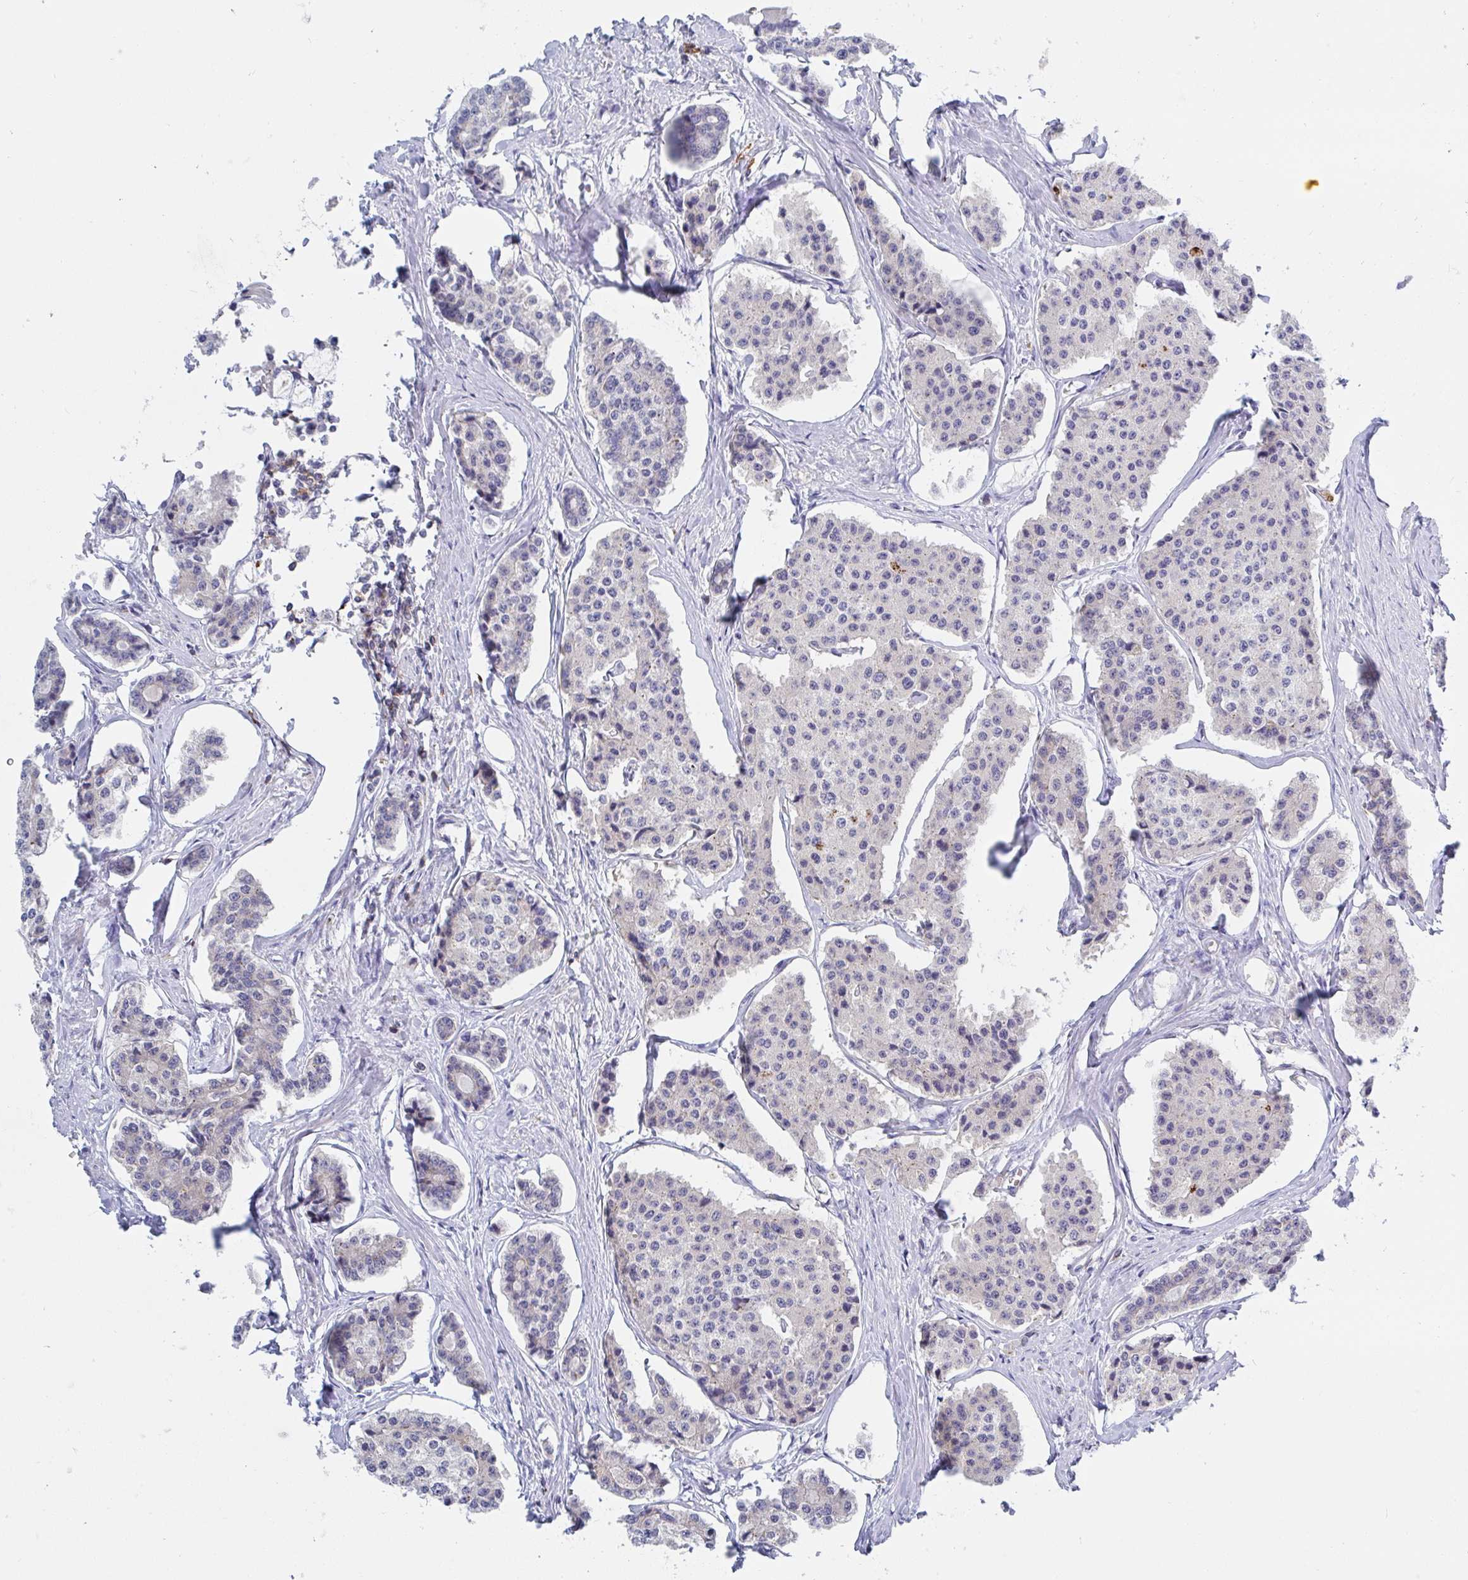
{"staining": {"intensity": "weak", "quantity": "<25%", "location": "cytoplasmic/membranous"}, "tissue": "carcinoid", "cell_type": "Tumor cells", "image_type": "cancer", "snomed": [{"axis": "morphology", "description": "Carcinoid, malignant, NOS"}, {"axis": "topography", "description": "Small intestine"}], "caption": "Protein analysis of malignant carcinoid exhibits no significant positivity in tumor cells.", "gene": "FRMD3", "patient": {"sex": "female", "age": 65}}